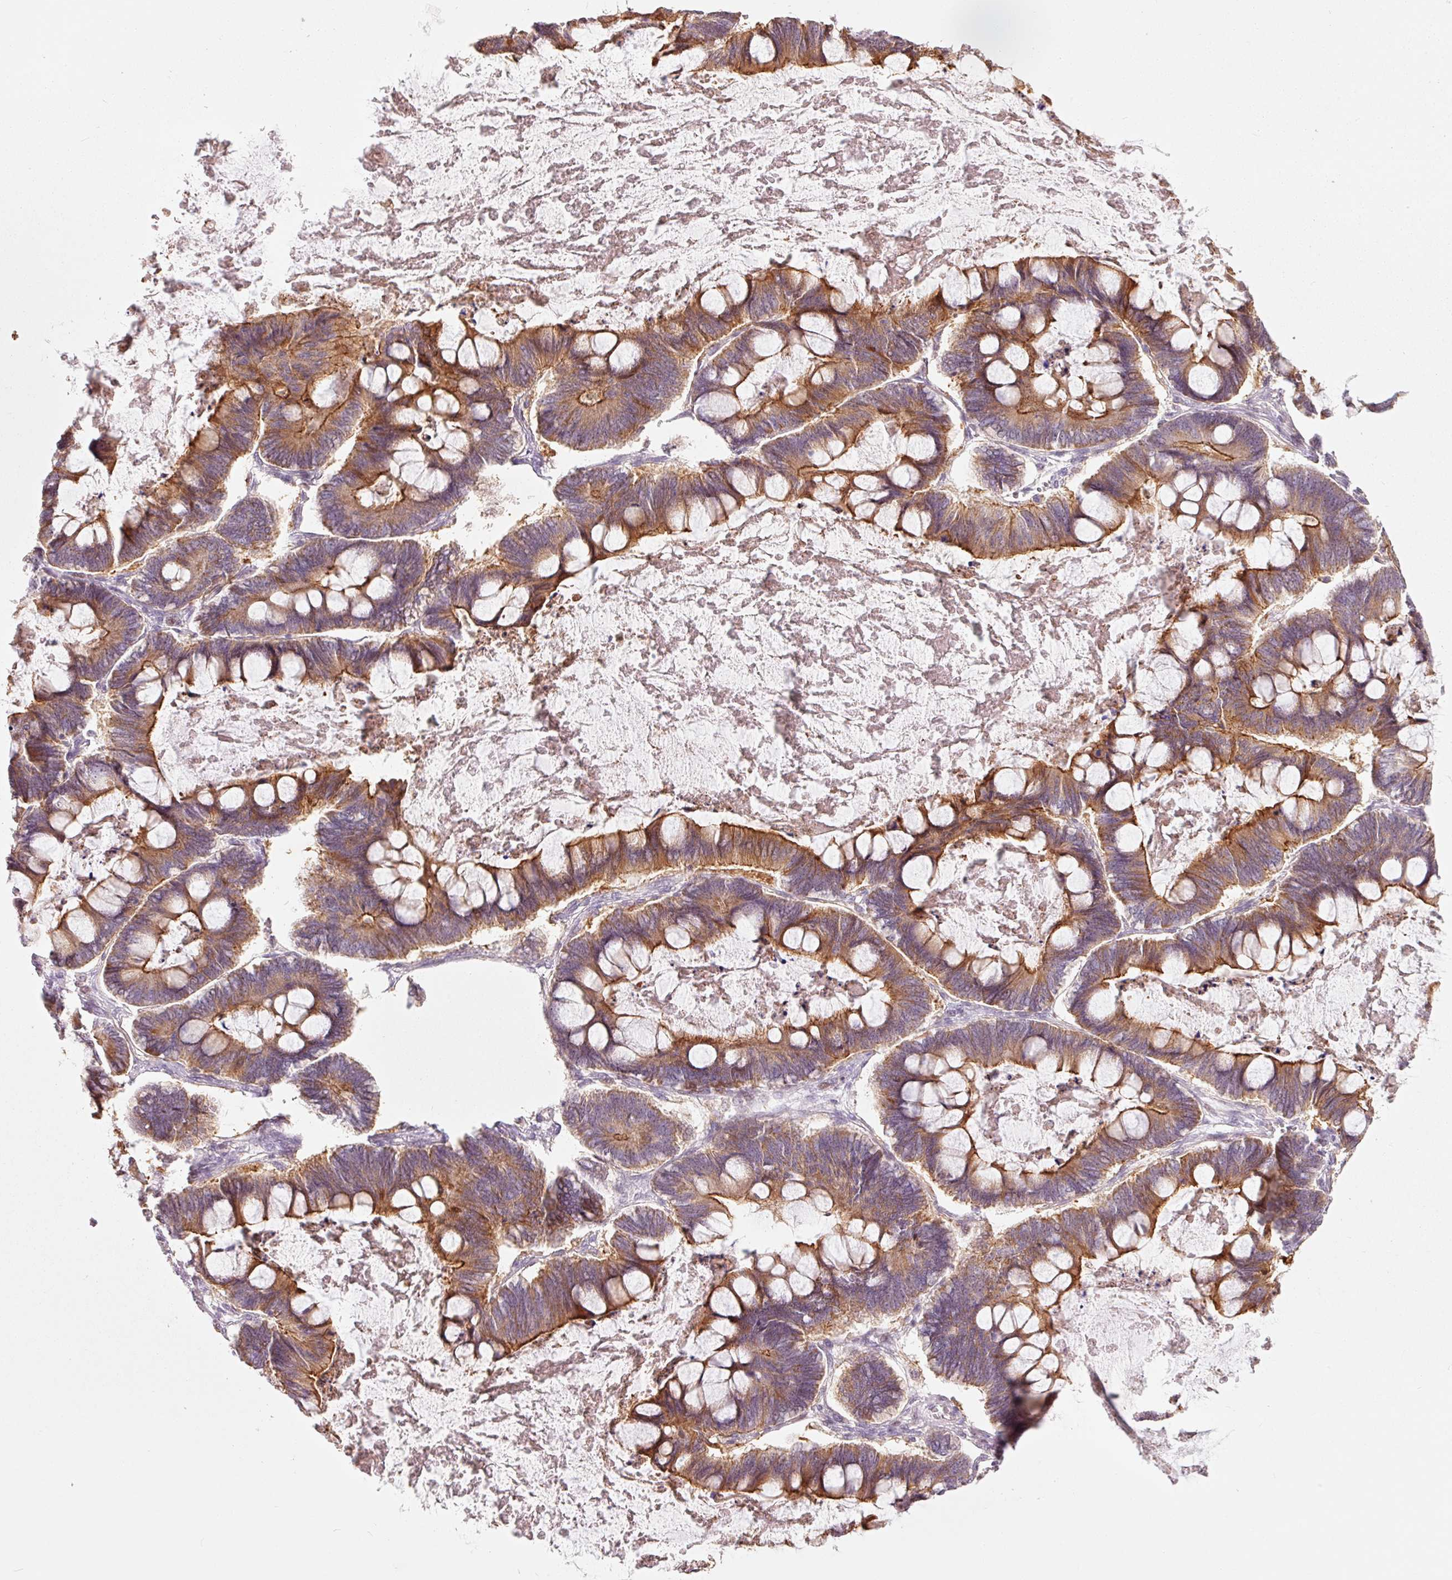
{"staining": {"intensity": "moderate", "quantity": ">75%", "location": "cytoplasmic/membranous"}, "tissue": "ovarian cancer", "cell_type": "Tumor cells", "image_type": "cancer", "snomed": [{"axis": "morphology", "description": "Cystadenocarcinoma, mucinous, NOS"}, {"axis": "topography", "description": "Ovary"}], "caption": "Approximately >75% of tumor cells in ovarian mucinous cystadenocarcinoma reveal moderate cytoplasmic/membranous protein expression as visualized by brown immunohistochemical staining.", "gene": "DAPP1", "patient": {"sex": "female", "age": 61}}